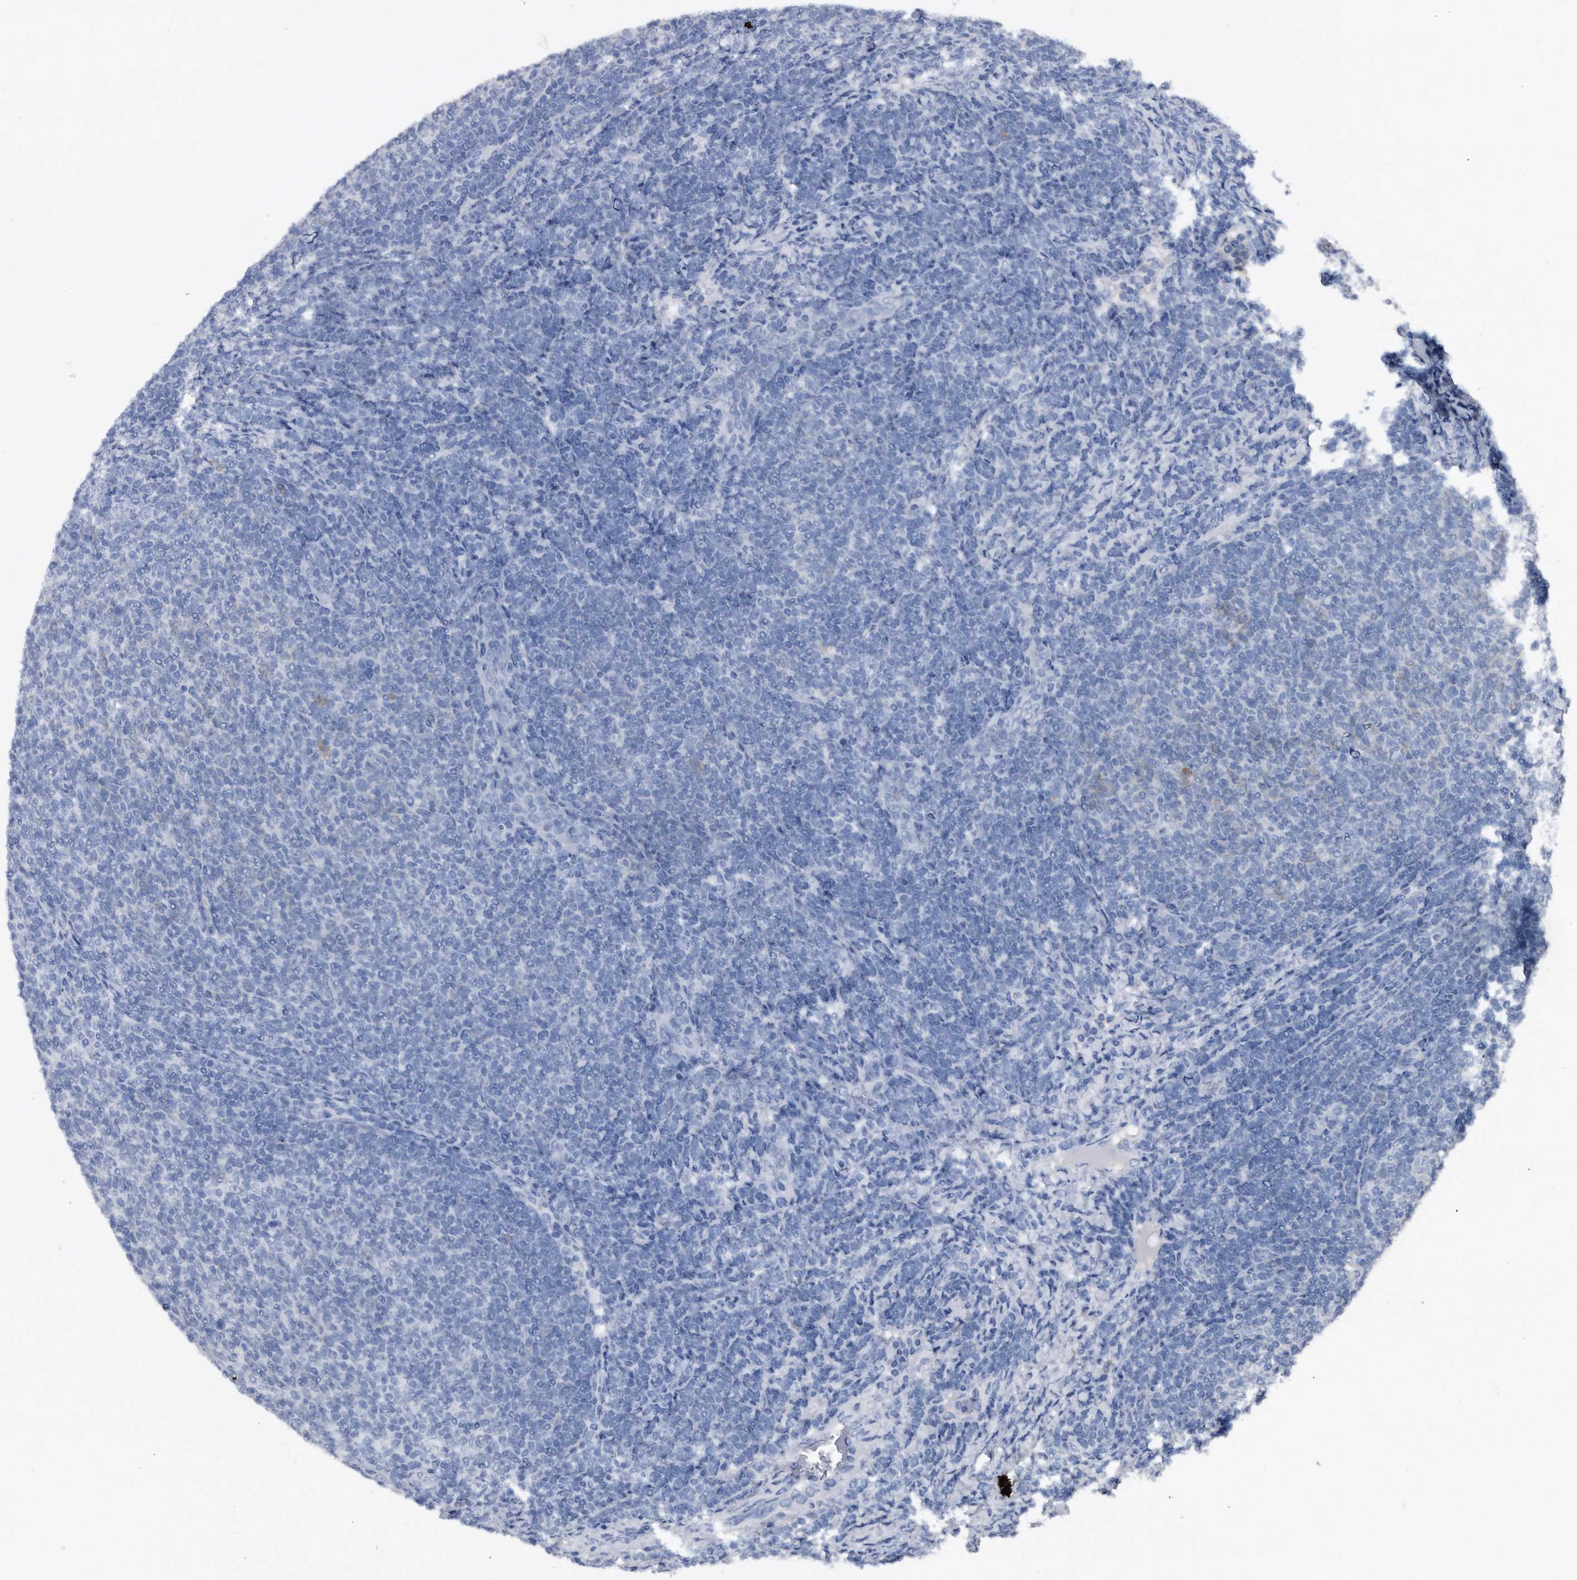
{"staining": {"intensity": "negative", "quantity": "none", "location": "none"}, "tissue": "lymphoma", "cell_type": "Tumor cells", "image_type": "cancer", "snomed": [{"axis": "morphology", "description": "Malignant lymphoma, non-Hodgkin's type, Low grade"}, {"axis": "topography", "description": "Lymph node"}], "caption": "Tumor cells are negative for brown protein staining in low-grade malignant lymphoma, non-Hodgkin's type.", "gene": "ASNS", "patient": {"sex": "male", "age": 66}}